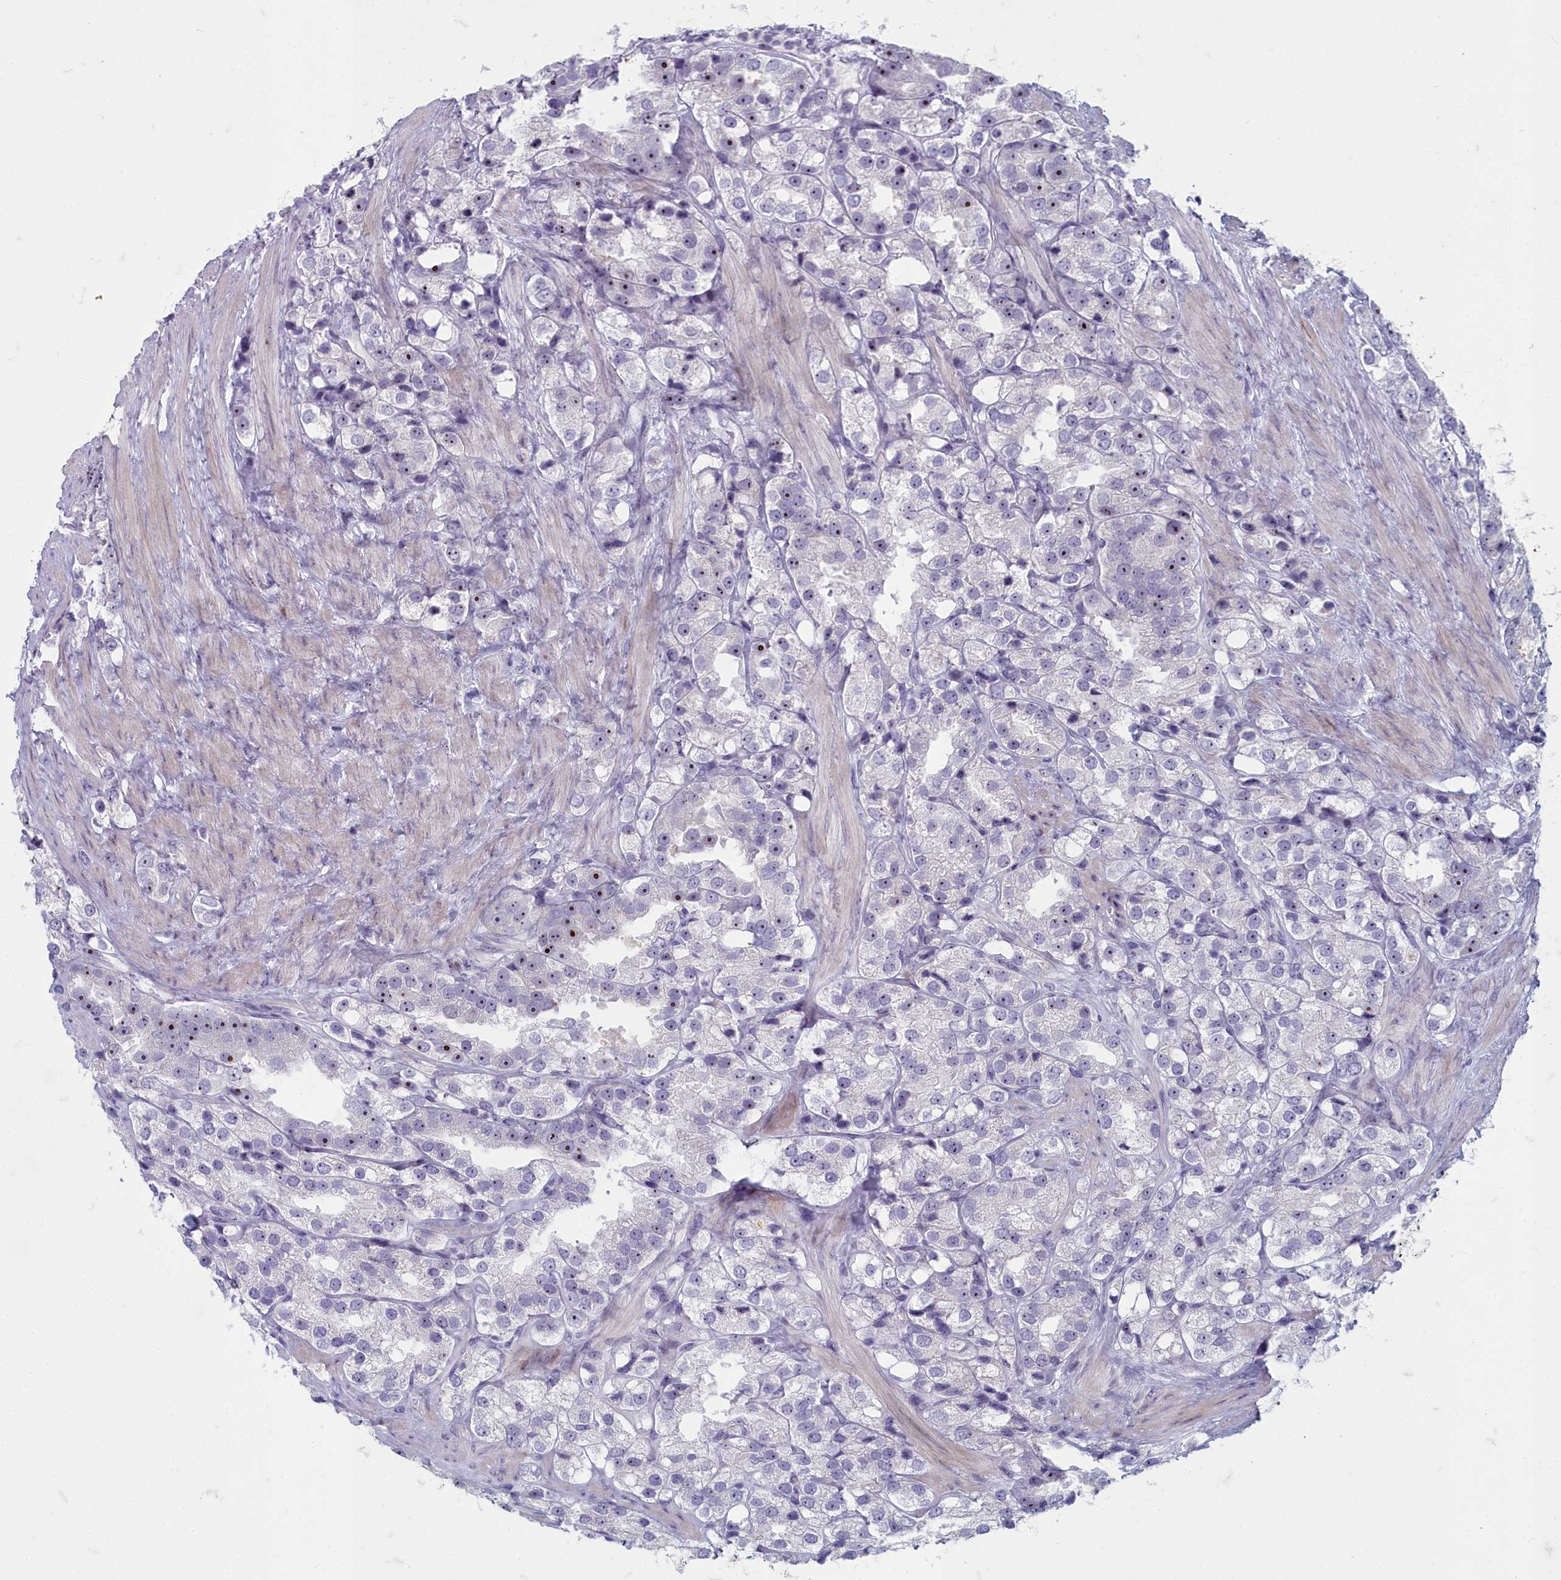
{"staining": {"intensity": "weak", "quantity": "<25%", "location": "nuclear"}, "tissue": "prostate cancer", "cell_type": "Tumor cells", "image_type": "cancer", "snomed": [{"axis": "morphology", "description": "Adenocarcinoma, NOS"}, {"axis": "topography", "description": "Prostate"}], "caption": "This is an immunohistochemistry photomicrograph of prostate cancer. There is no expression in tumor cells.", "gene": "INSYN2A", "patient": {"sex": "male", "age": 79}}